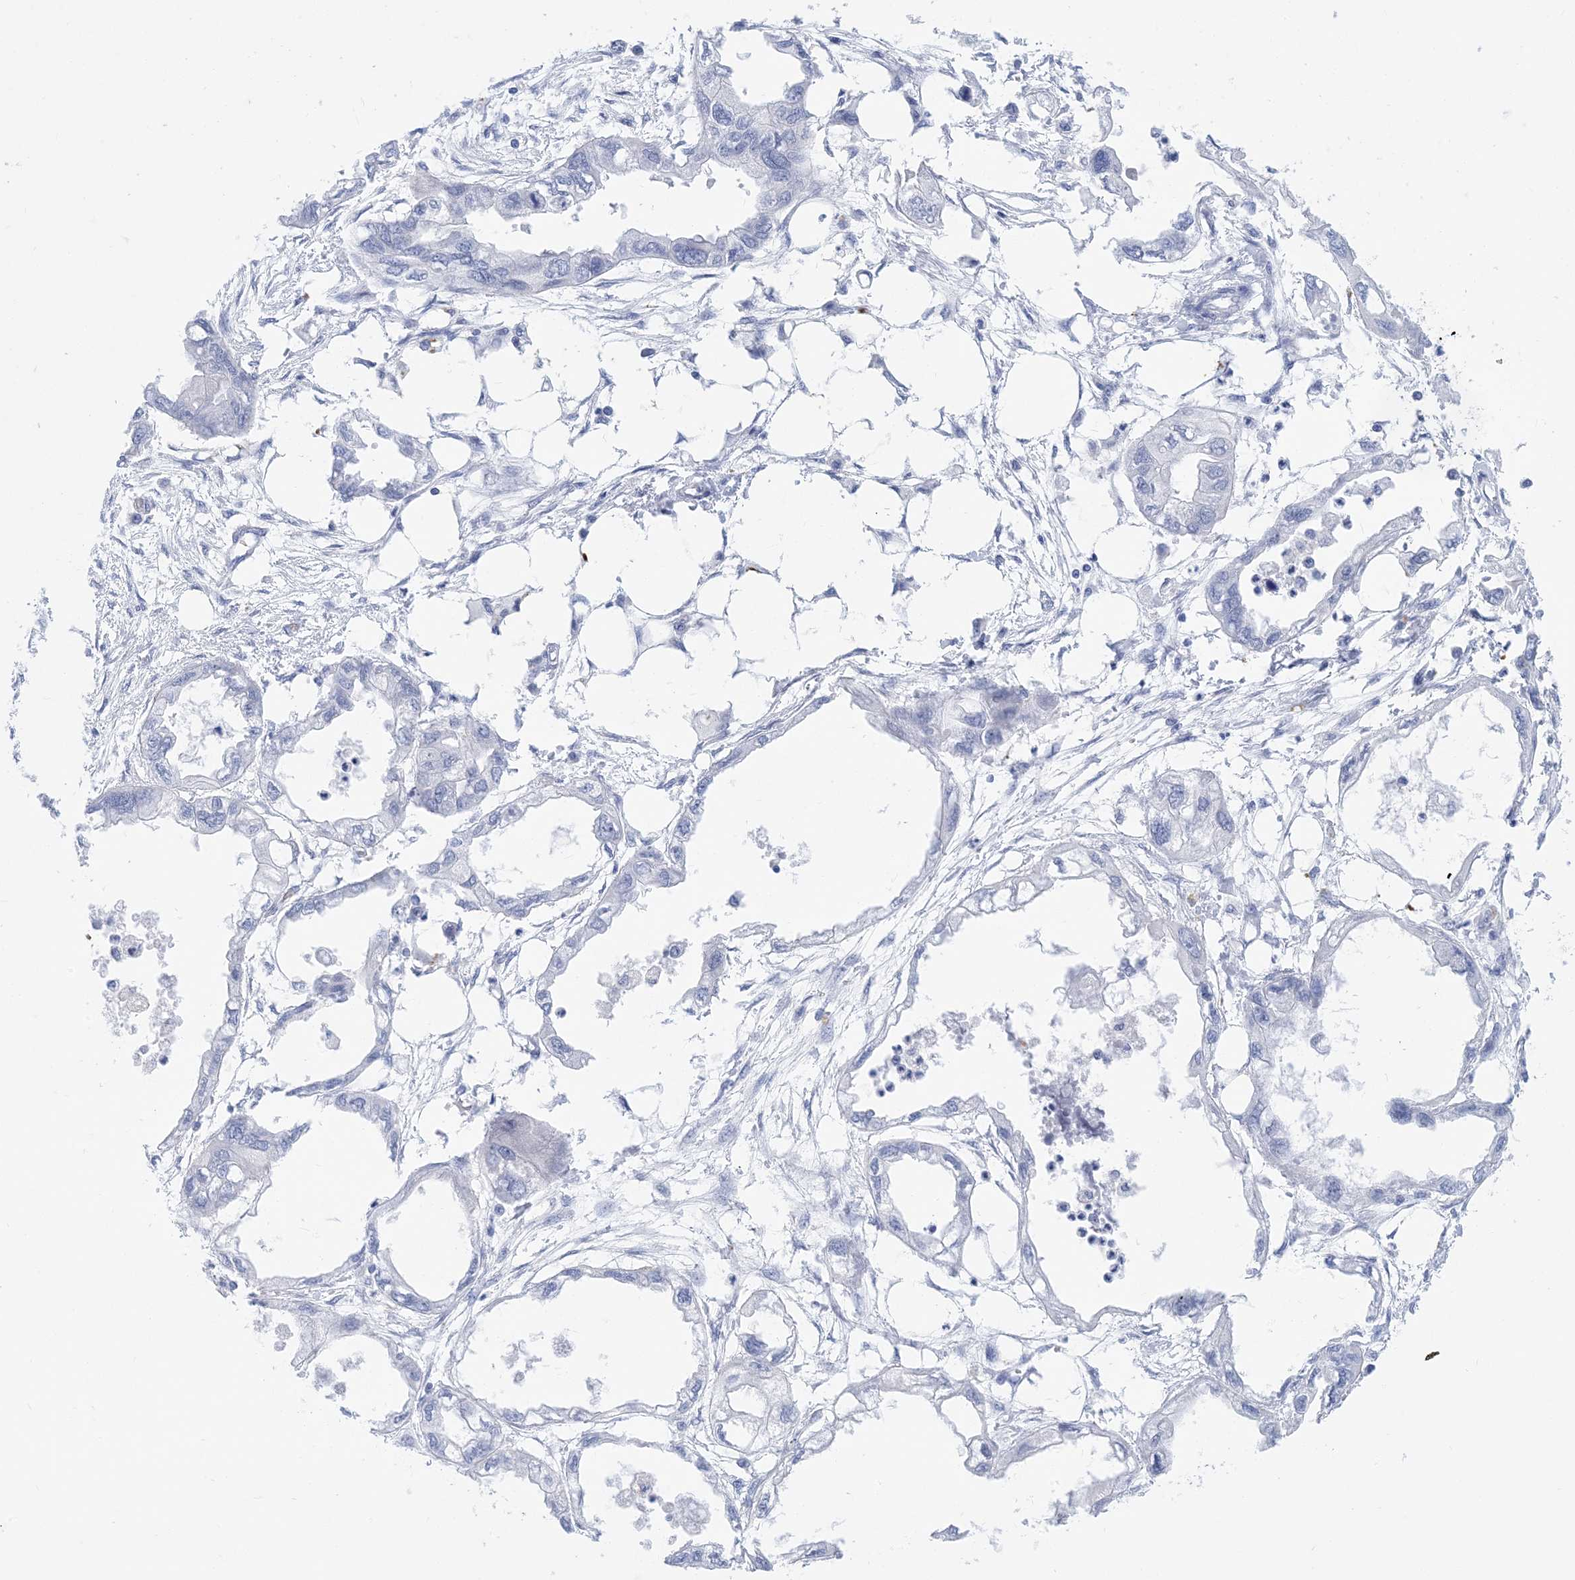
{"staining": {"intensity": "negative", "quantity": "none", "location": "none"}, "tissue": "endometrial cancer", "cell_type": "Tumor cells", "image_type": "cancer", "snomed": [{"axis": "morphology", "description": "Adenocarcinoma, NOS"}, {"axis": "morphology", "description": "Adenocarcinoma, metastatic, NOS"}, {"axis": "topography", "description": "Adipose tissue"}, {"axis": "topography", "description": "Endometrium"}], "caption": "Tumor cells are negative for brown protein staining in endometrial cancer.", "gene": "SH3YL1", "patient": {"sex": "female", "age": 67}}